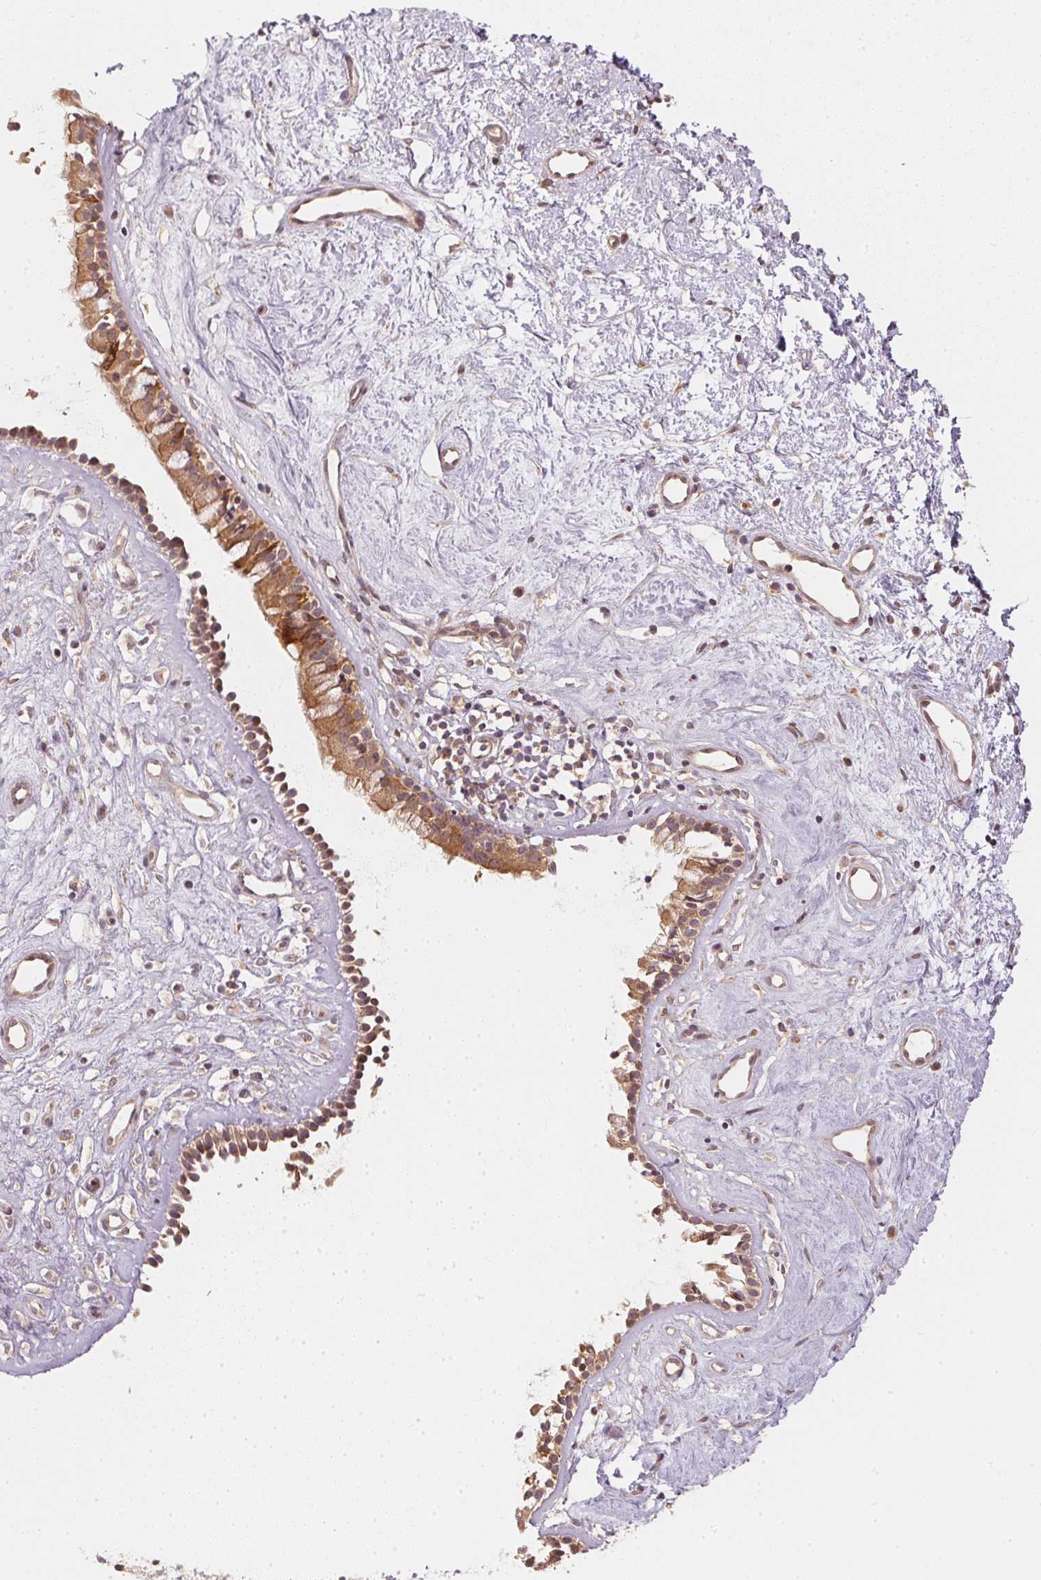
{"staining": {"intensity": "strong", "quantity": ">75%", "location": "cytoplasmic/membranous"}, "tissue": "nasopharynx", "cell_type": "Respiratory epithelial cells", "image_type": "normal", "snomed": [{"axis": "morphology", "description": "Normal tissue, NOS"}, {"axis": "topography", "description": "Nasopharynx"}], "caption": "Immunohistochemical staining of normal human nasopharynx exhibits >75% levels of strong cytoplasmic/membranous protein positivity in about >75% of respiratory epithelial cells. Using DAB (brown) and hematoxylin (blue) stains, captured at high magnification using brightfield microscopy.", "gene": "WDR54", "patient": {"sex": "female", "age": 52}}